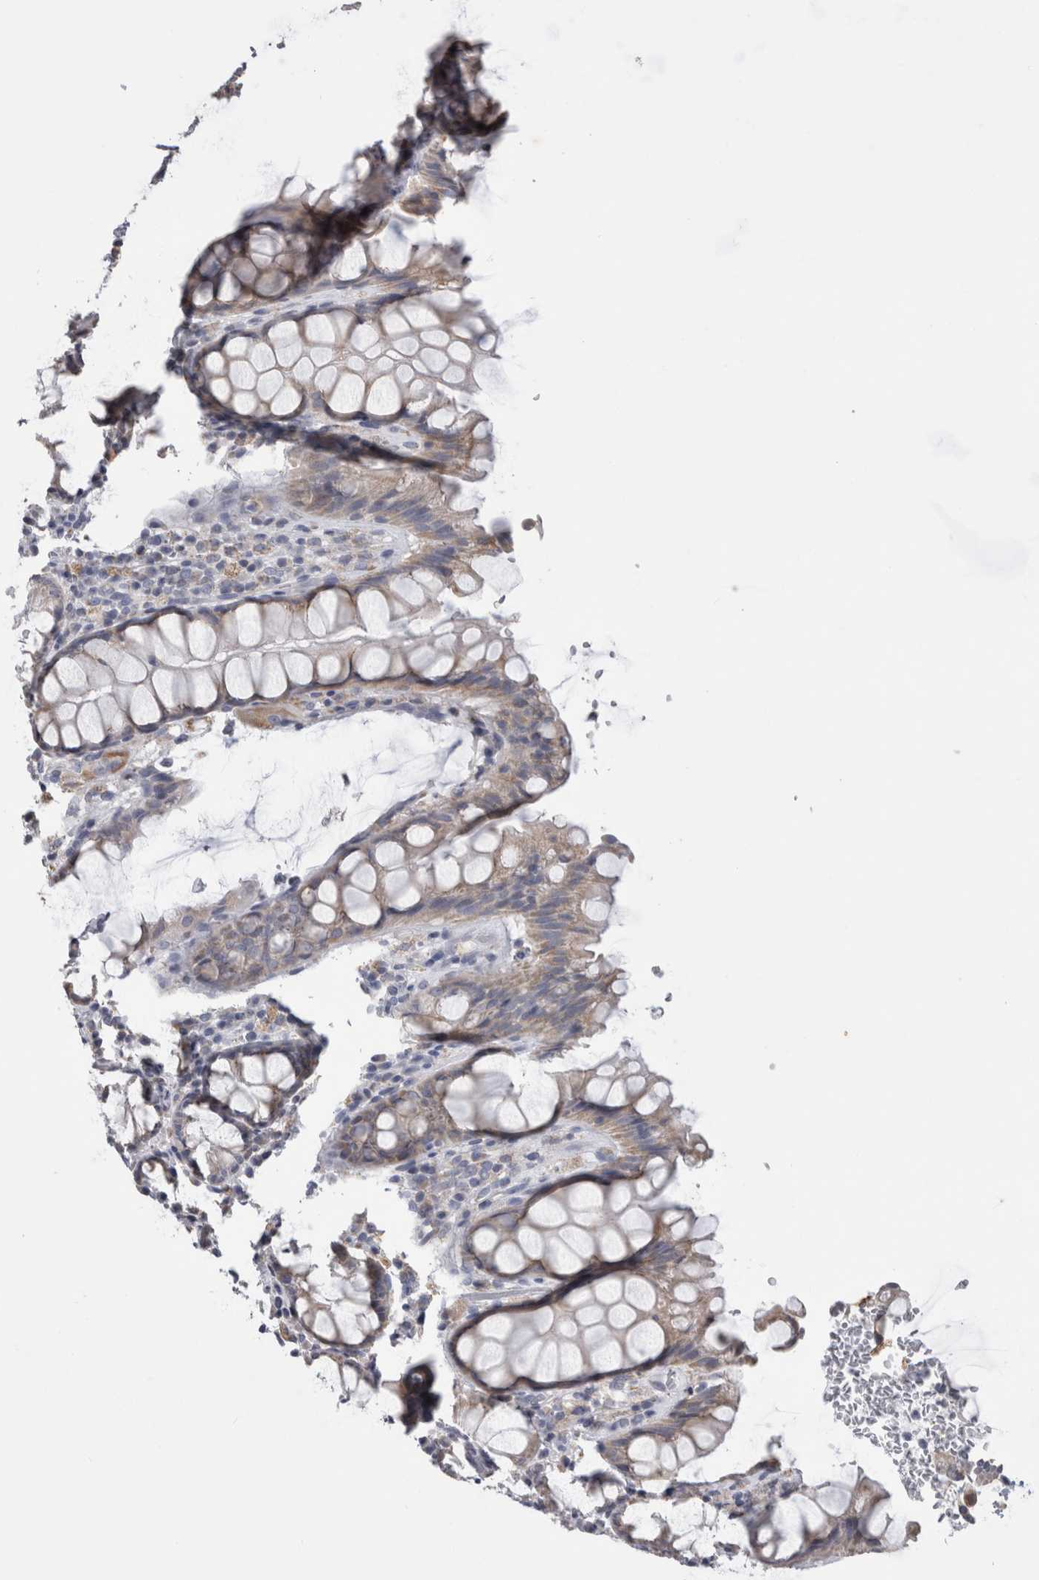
{"staining": {"intensity": "weak", "quantity": "25%-75%", "location": "cytoplasmic/membranous"}, "tissue": "rectum", "cell_type": "Glandular cells", "image_type": "normal", "snomed": [{"axis": "morphology", "description": "Normal tissue, NOS"}, {"axis": "topography", "description": "Rectum"}], "caption": "Weak cytoplasmic/membranous protein expression is appreciated in about 25%-75% of glandular cells in rectum. The staining is performed using DAB (3,3'-diaminobenzidine) brown chromogen to label protein expression. The nuclei are counter-stained blue using hematoxylin.", "gene": "DHRS4", "patient": {"sex": "male", "age": 64}}